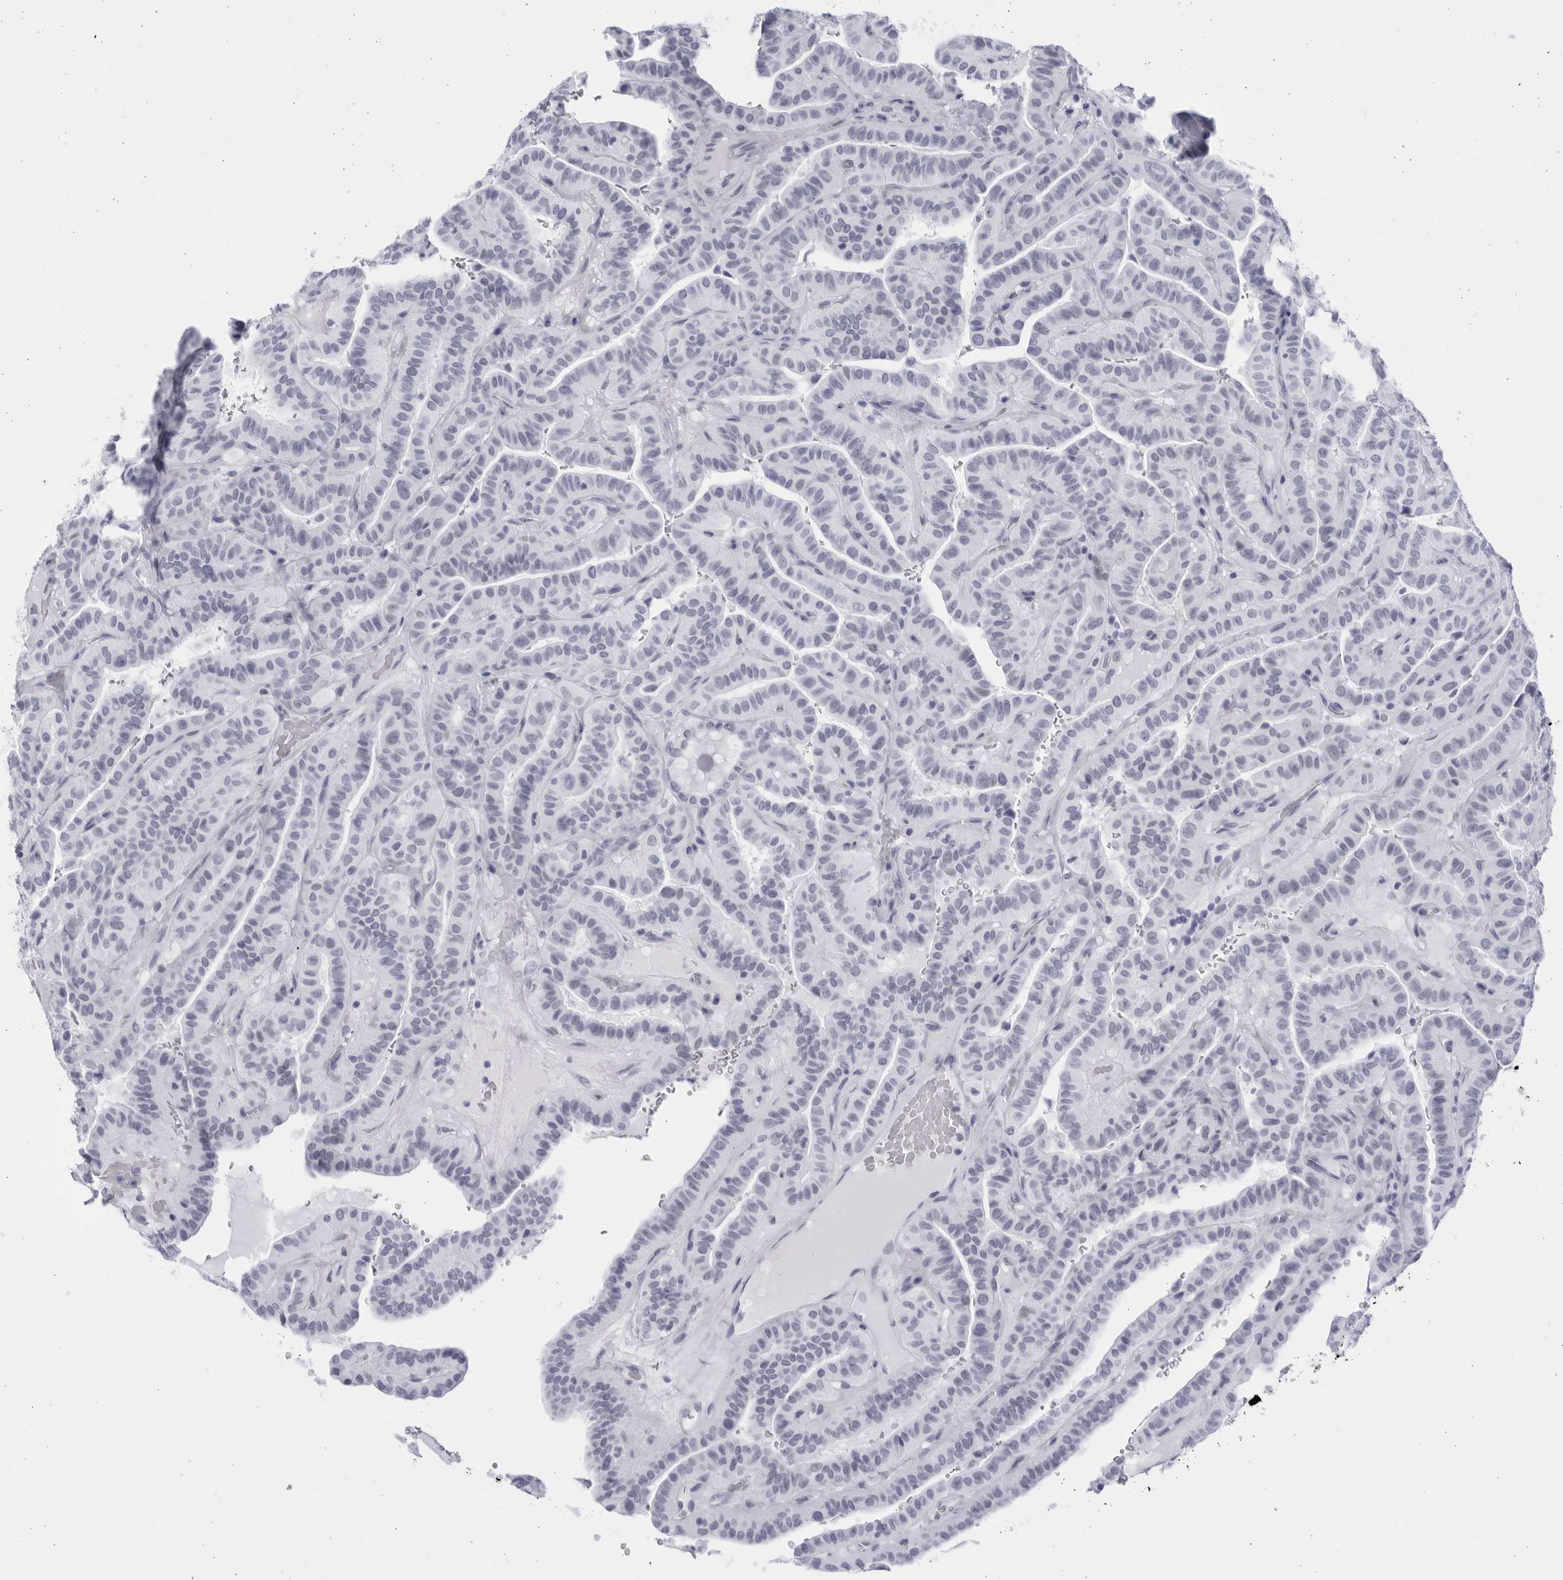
{"staining": {"intensity": "negative", "quantity": "none", "location": "none"}, "tissue": "thyroid cancer", "cell_type": "Tumor cells", "image_type": "cancer", "snomed": [{"axis": "morphology", "description": "Papillary adenocarcinoma, NOS"}, {"axis": "topography", "description": "Thyroid gland"}], "caption": "Thyroid cancer was stained to show a protein in brown. There is no significant positivity in tumor cells. (DAB immunohistochemistry (IHC), high magnification).", "gene": "CCDC181", "patient": {"sex": "male", "age": 77}}